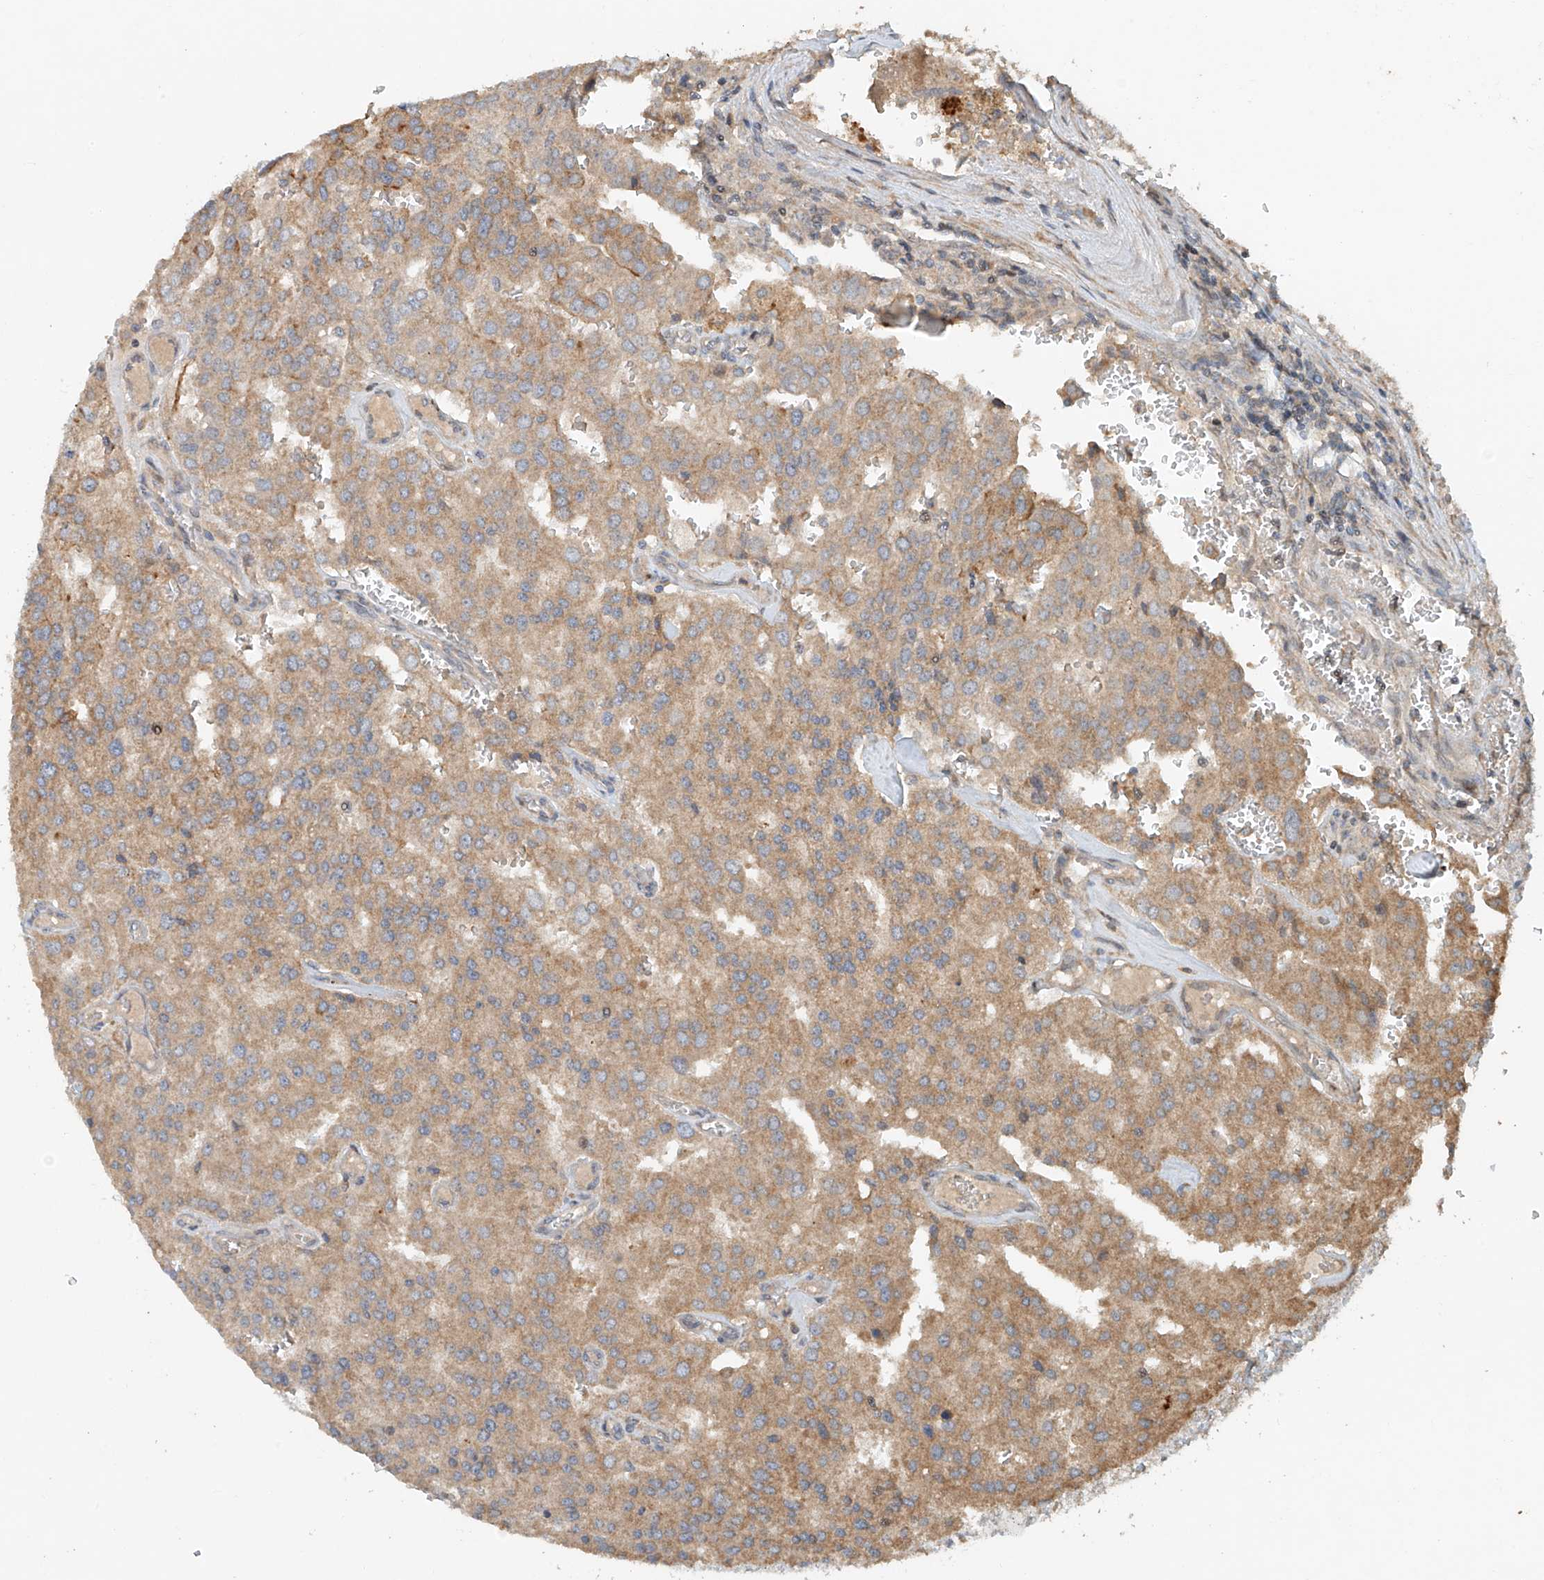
{"staining": {"intensity": "moderate", "quantity": "25%-75%", "location": "cytoplasmic/membranous"}, "tissue": "prostate cancer", "cell_type": "Tumor cells", "image_type": "cancer", "snomed": [{"axis": "morphology", "description": "Adenocarcinoma, High grade"}, {"axis": "topography", "description": "Prostate"}], "caption": "Immunohistochemical staining of prostate cancer (high-grade adenocarcinoma) shows medium levels of moderate cytoplasmic/membranous protein expression in about 25%-75% of tumor cells.", "gene": "TMEM61", "patient": {"sex": "male", "age": 68}}